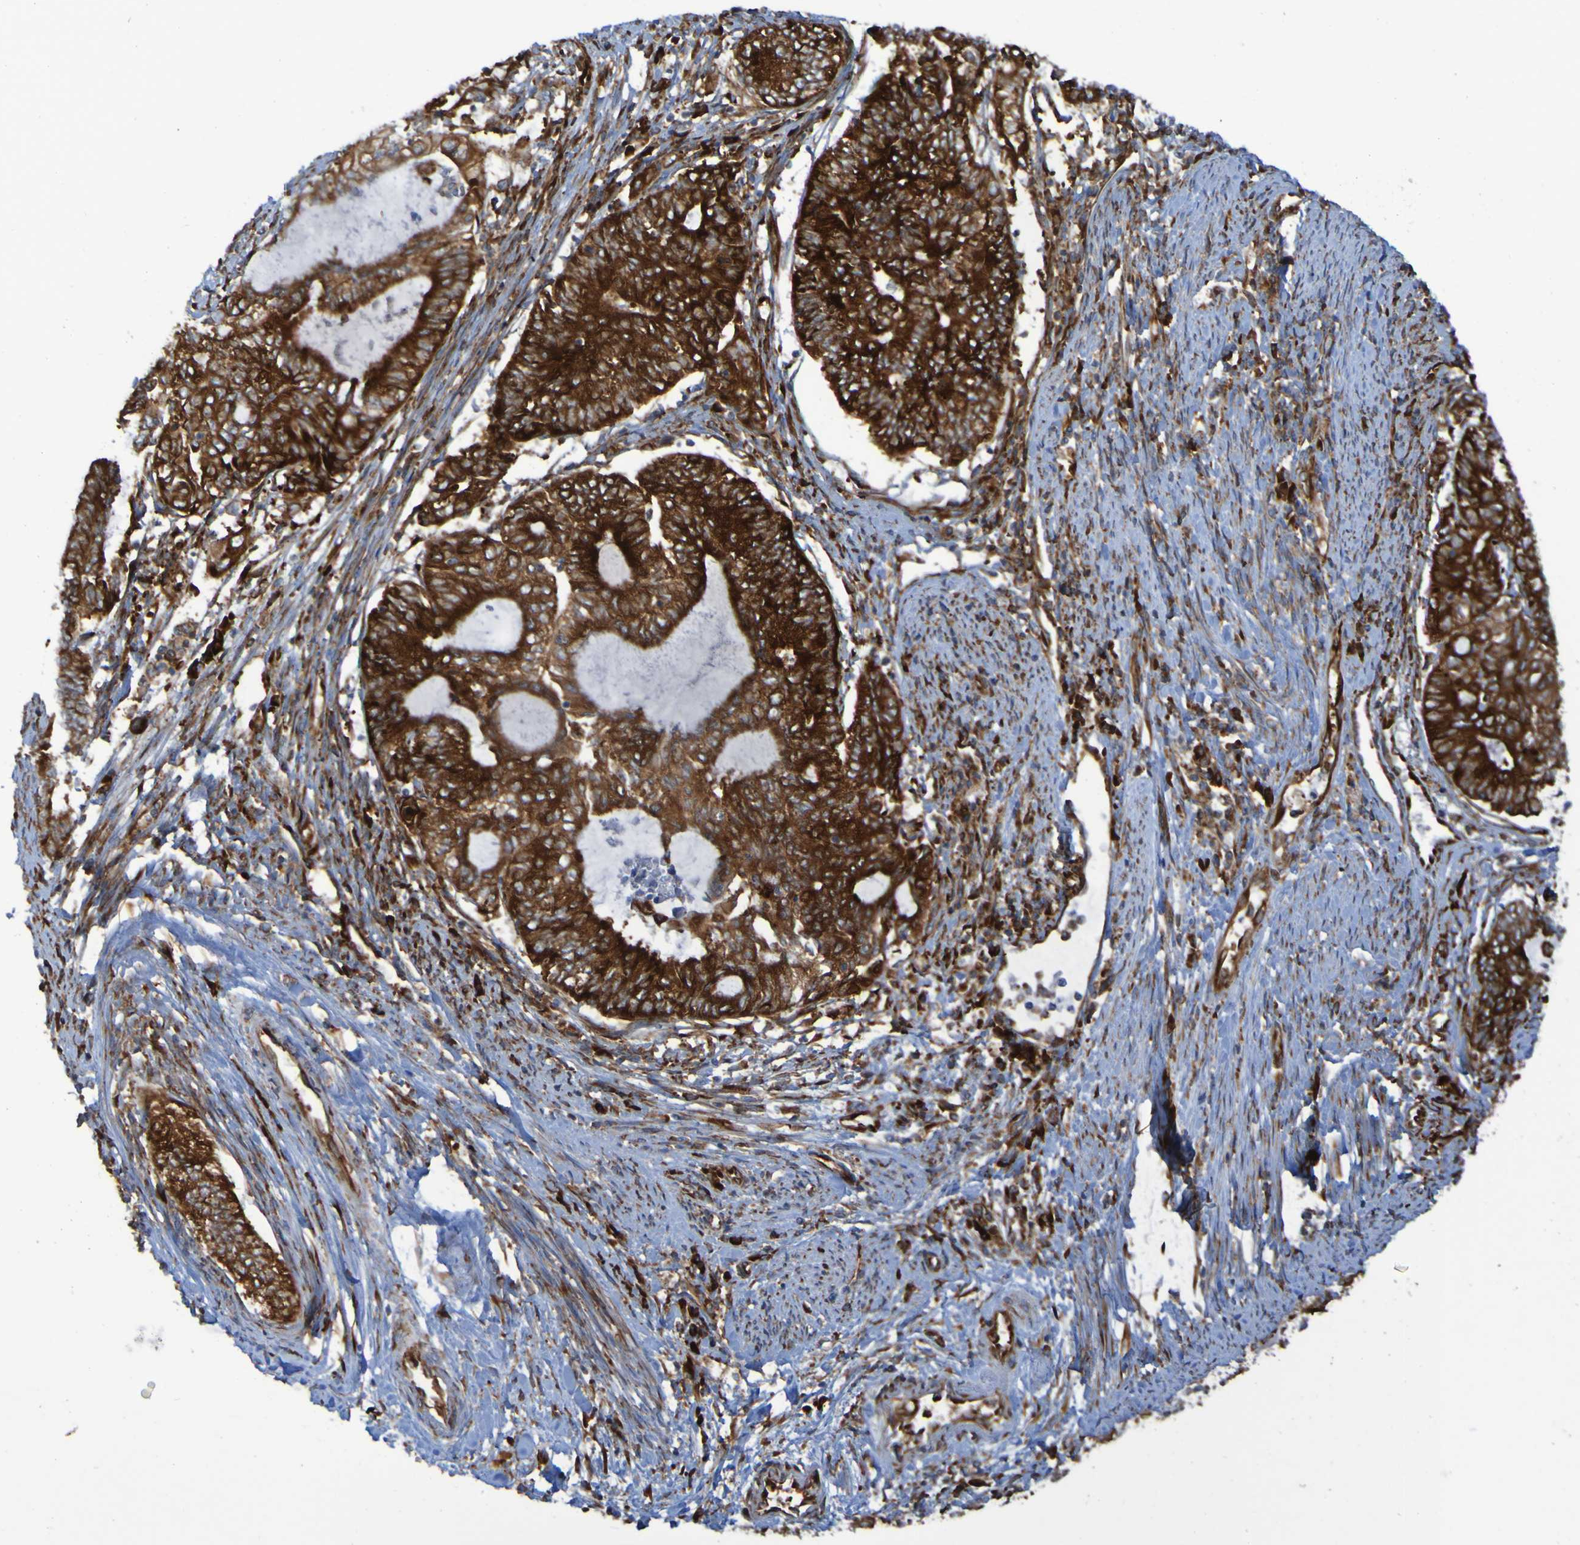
{"staining": {"intensity": "strong", "quantity": ">75%", "location": "cytoplasmic/membranous"}, "tissue": "endometrial cancer", "cell_type": "Tumor cells", "image_type": "cancer", "snomed": [{"axis": "morphology", "description": "Adenocarcinoma, NOS"}, {"axis": "topography", "description": "Uterus"}, {"axis": "topography", "description": "Endometrium"}], "caption": "Immunohistochemistry of adenocarcinoma (endometrial) shows high levels of strong cytoplasmic/membranous positivity in approximately >75% of tumor cells. Nuclei are stained in blue.", "gene": "RPL10", "patient": {"sex": "female", "age": 70}}